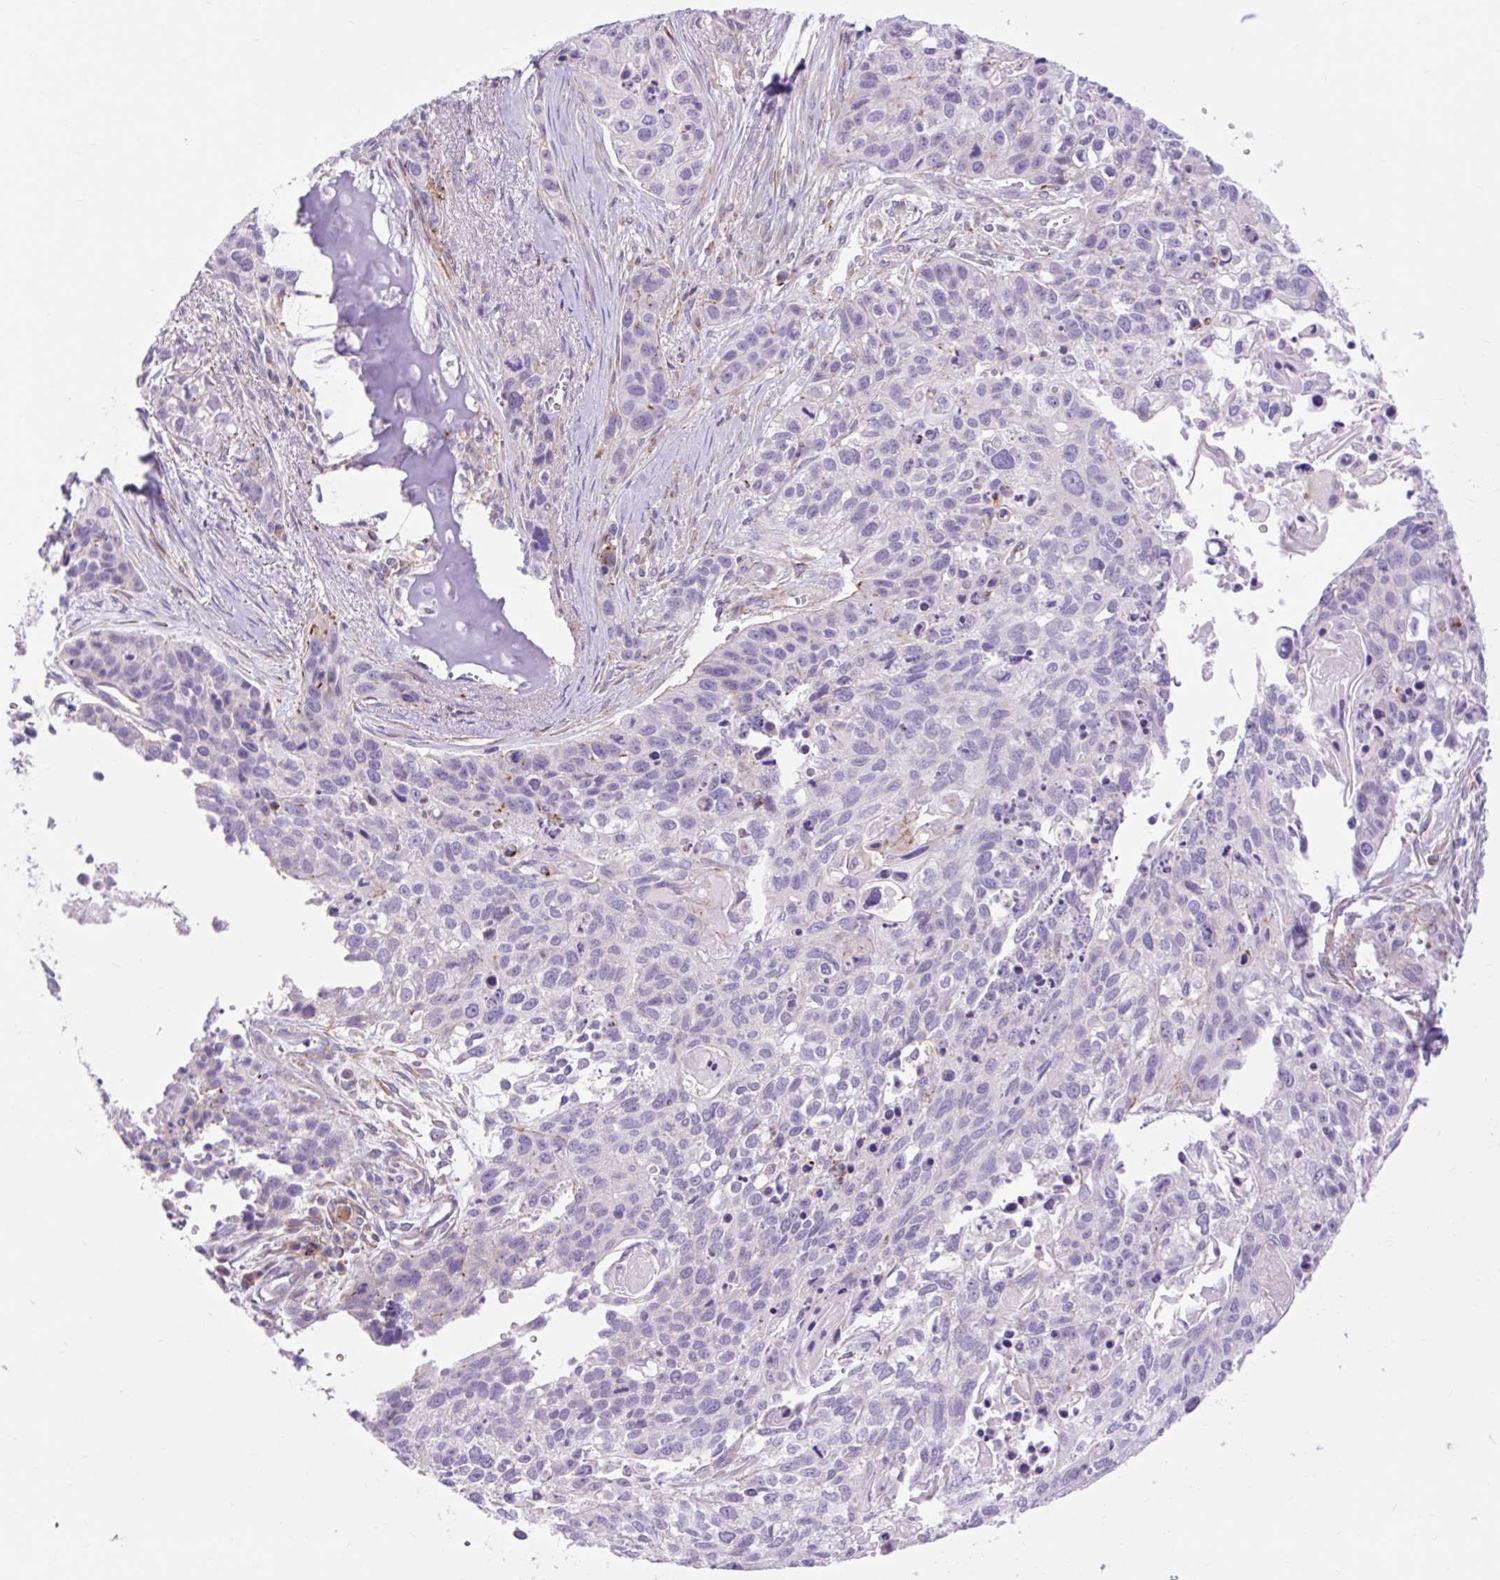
{"staining": {"intensity": "negative", "quantity": "none", "location": "none"}, "tissue": "lung cancer", "cell_type": "Tumor cells", "image_type": "cancer", "snomed": [{"axis": "morphology", "description": "Squamous cell carcinoma, NOS"}, {"axis": "topography", "description": "Lung"}], "caption": "Immunohistochemistry of human lung cancer exhibits no expression in tumor cells. Brightfield microscopy of immunohistochemistry (IHC) stained with DAB (3,3'-diaminobenzidine) (brown) and hematoxylin (blue), captured at high magnification.", "gene": "CORO7-PAM16", "patient": {"sex": "male", "age": 74}}